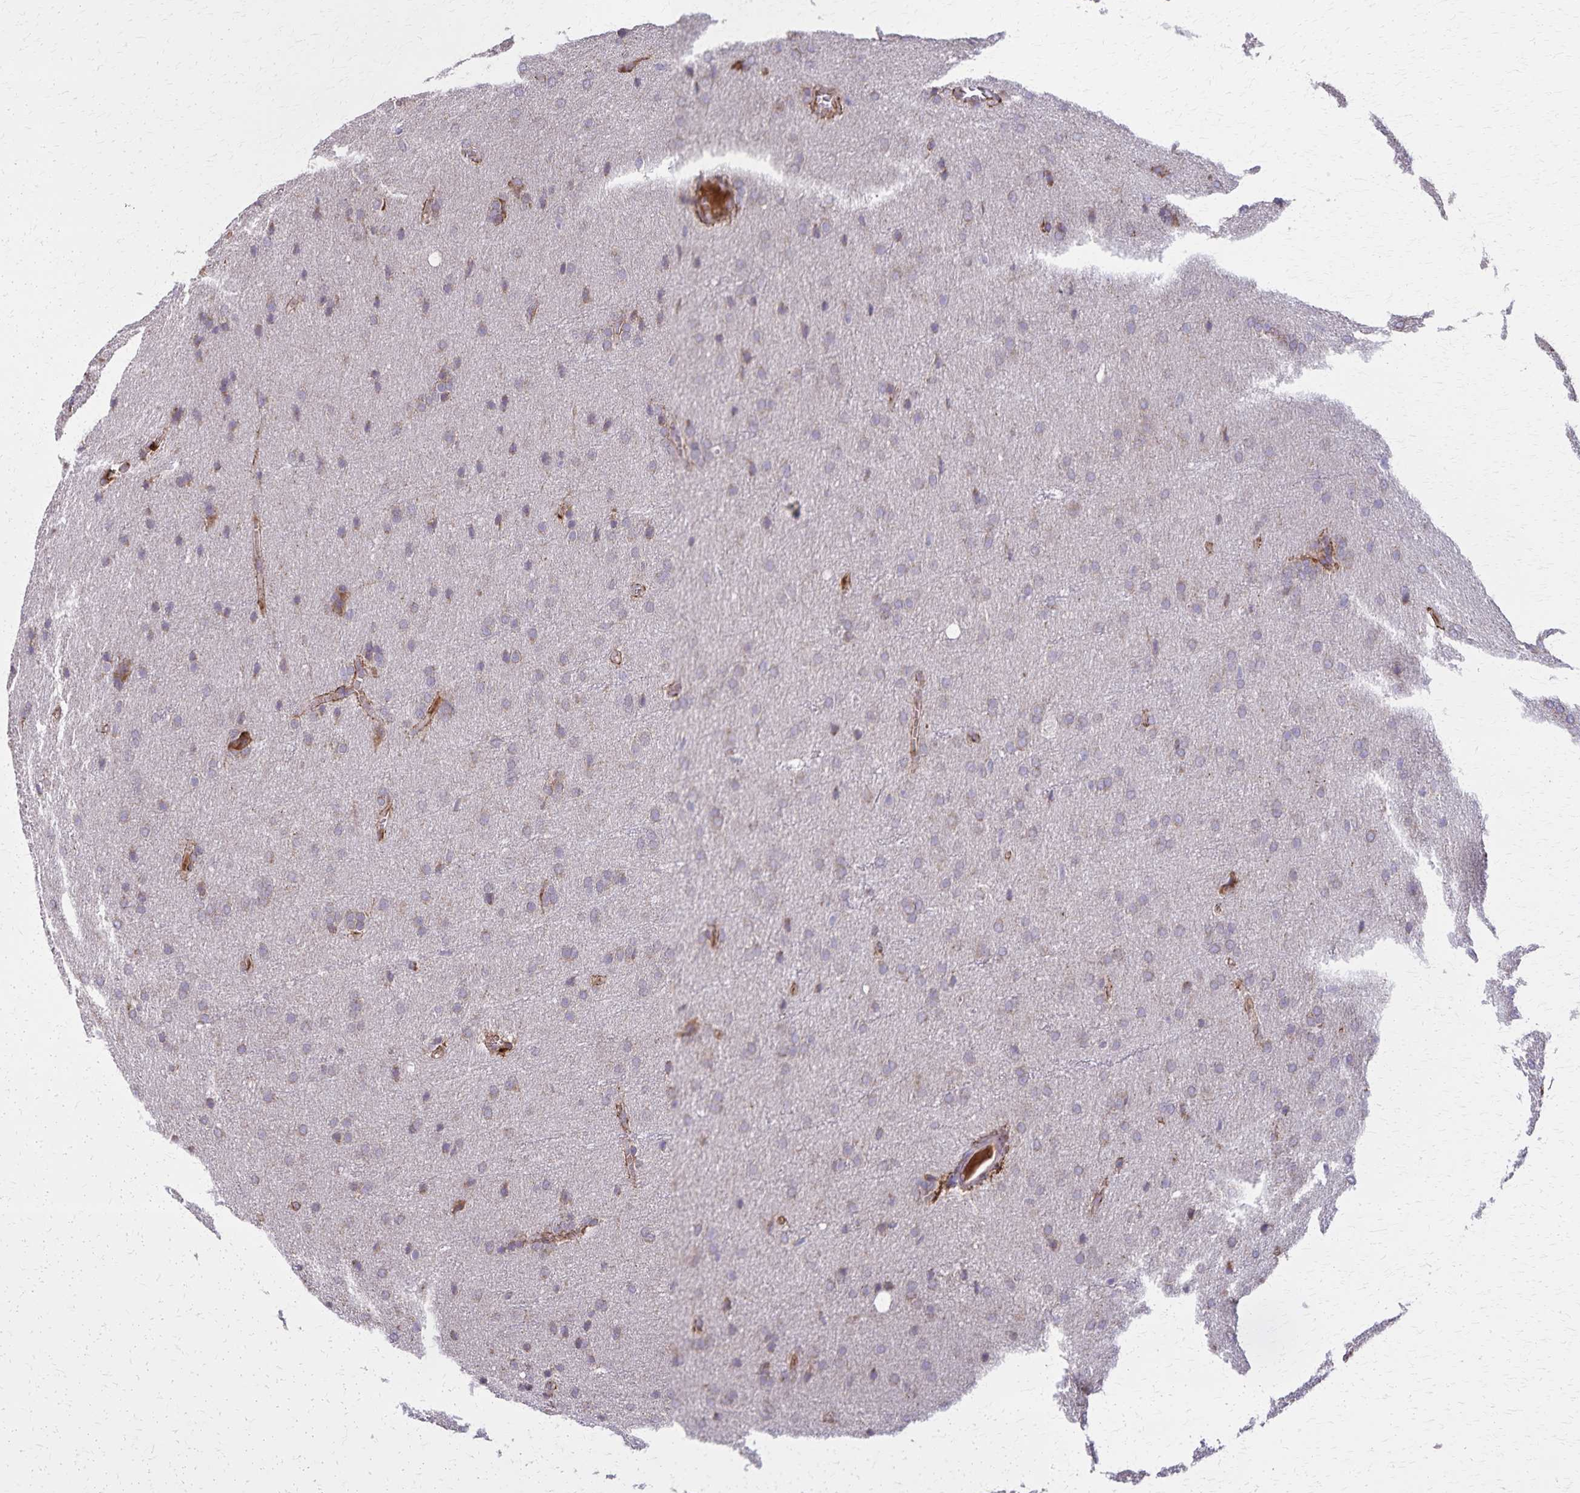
{"staining": {"intensity": "moderate", "quantity": "<25%", "location": "cytoplasmic/membranous"}, "tissue": "glioma", "cell_type": "Tumor cells", "image_type": "cancer", "snomed": [{"axis": "morphology", "description": "Glioma, malignant, Low grade"}, {"axis": "topography", "description": "Brain"}], "caption": "This micrograph exhibits IHC staining of malignant low-grade glioma, with low moderate cytoplasmic/membranous expression in about <25% of tumor cells.", "gene": "RNF10", "patient": {"sex": "female", "age": 32}}